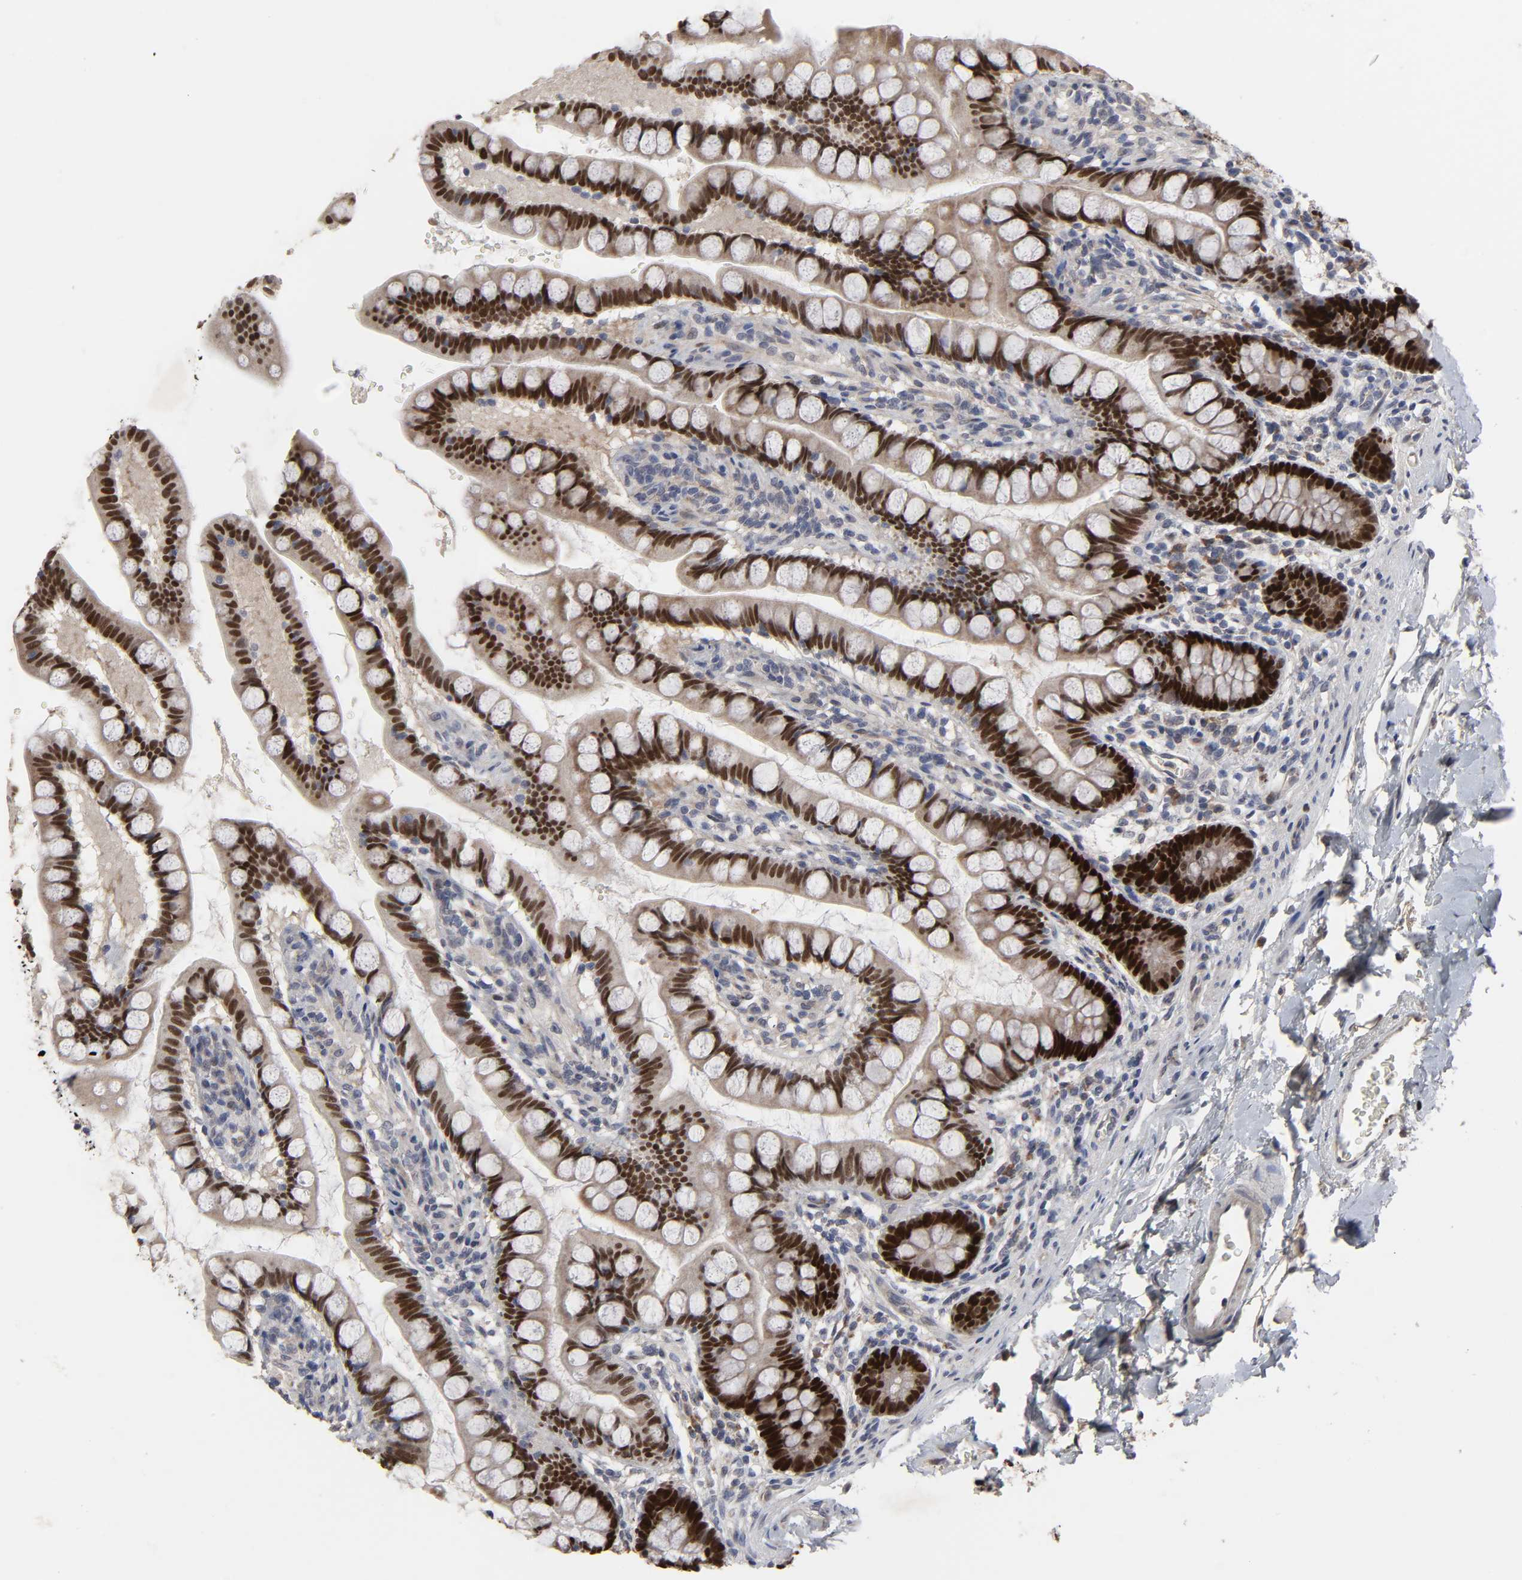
{"staining": {"intensity": "strong", "quantity": ">75%", "location": "cytoplasmic/membranous,nuclear"}, "tissue": "small intestine", "cell_type": "Glandular cells", "image_type": "normal", "snomed": [{"axis": "morphology", "description": "Normal tissue, NOS"}, {"axis": "topography", "description": "Small intestine"}], "caption": "DAB (3,3'-diaminobenzidine) immunohistochemical staining of normal human small intestine reveals strong cytoplasmic/membranous,nuclear protein expression in approximately >75% of glandular cells. Using DAB (brown) and hematoxylin (blue) stains, captured at high magnification using brightfield microscopy.", "gene": "HNF4A", "patient": {"sex": "female", "age": 58}}